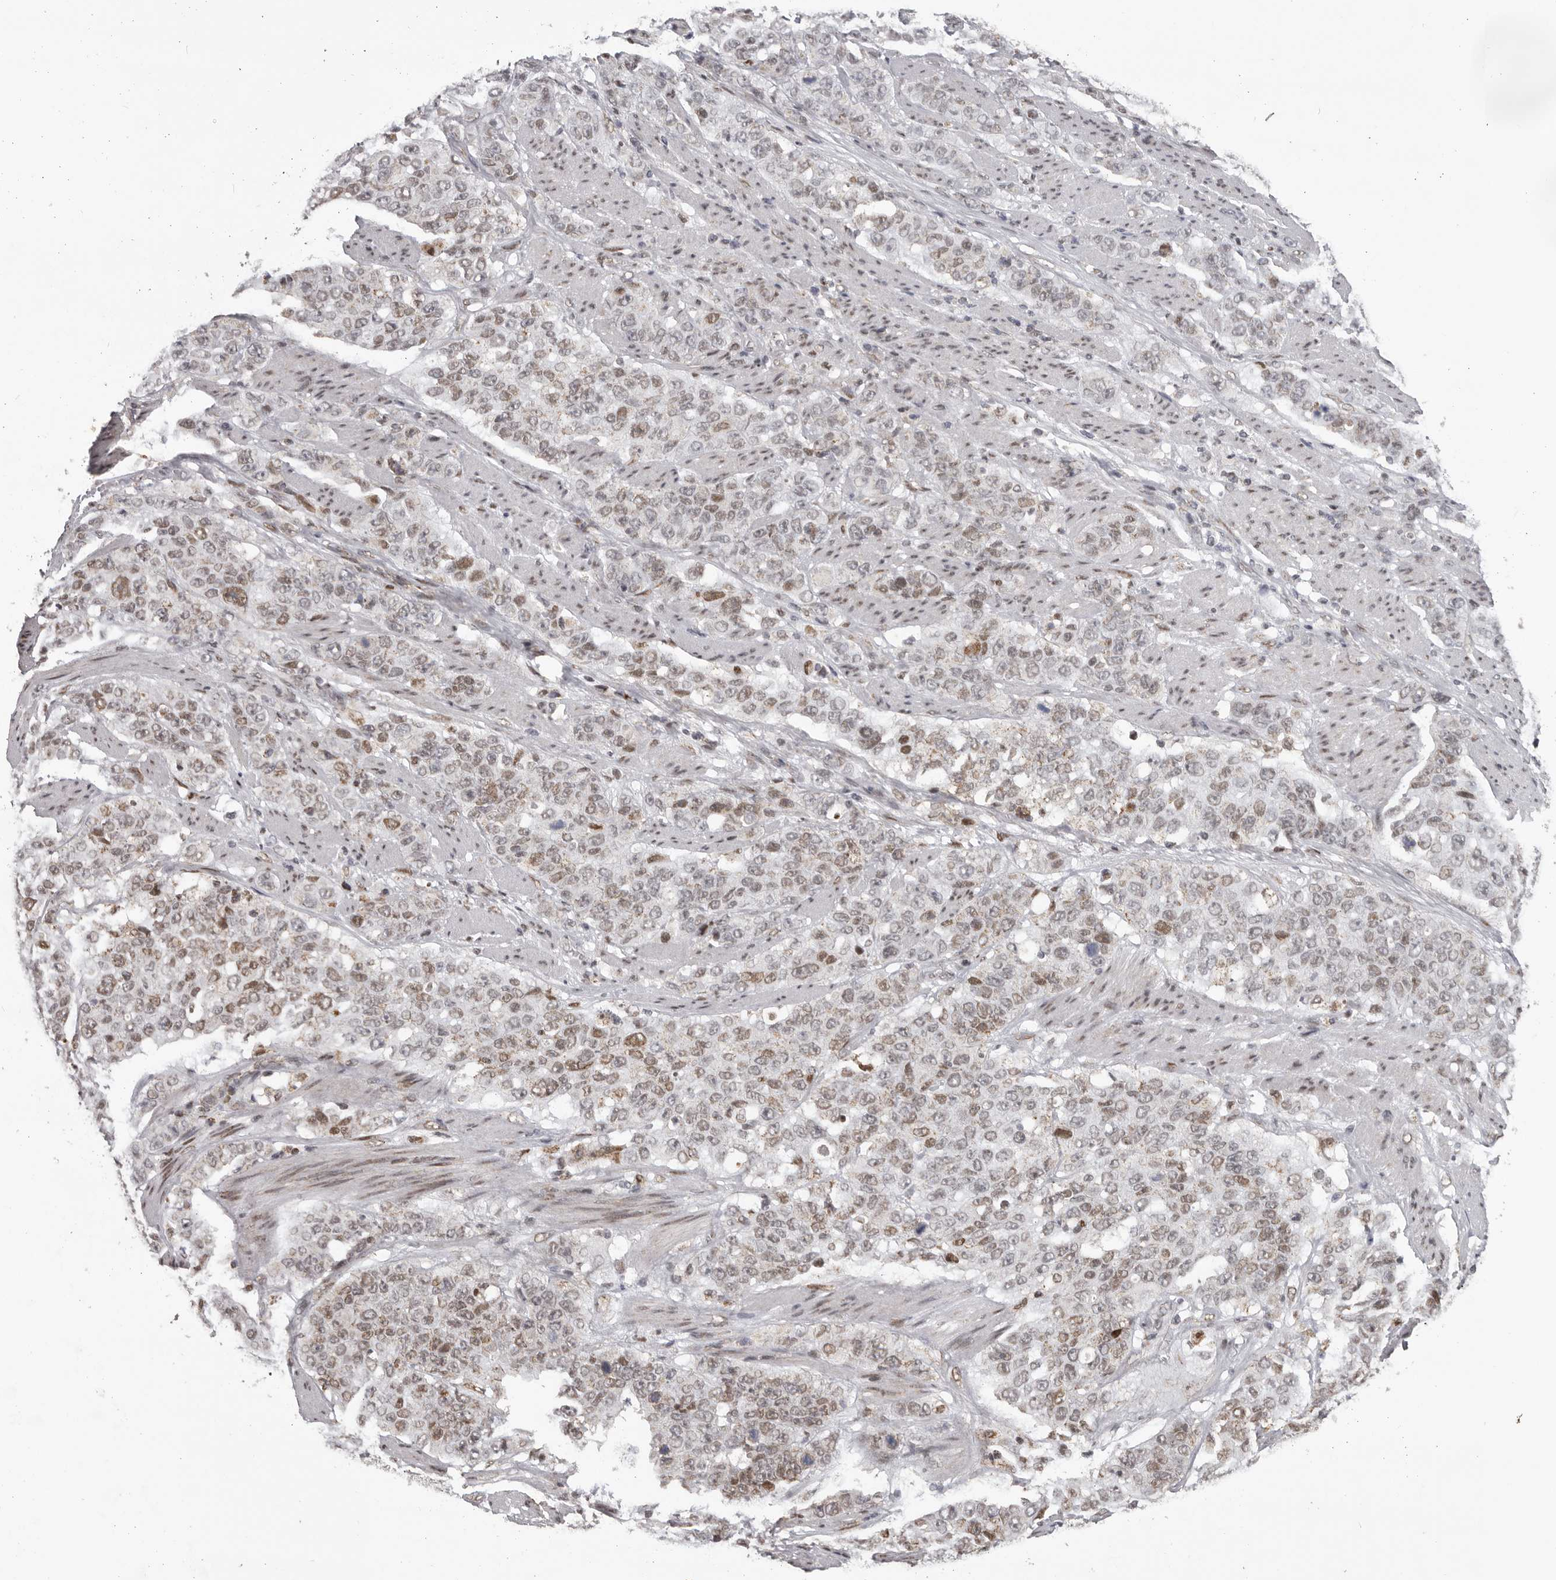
{"staining": {"intensity": "moderate", "quantity": "25%-75%", "location": "nuclear"}, "tissue": "stomach cancer", "cell_type": "Tumor cells", "image_type": "cancer", "snomed": [{"axis": "morphology", "description": "Adenocarcinoma, NOS"}, {"axis": "topography", "description": "Stomach"}], "caption": "Stomach cancer stained with a protein marker demonstrates moderate staining in tumor cells.", "gene": "C17orf99", "patient": {"sex": "male", "age": 48}}